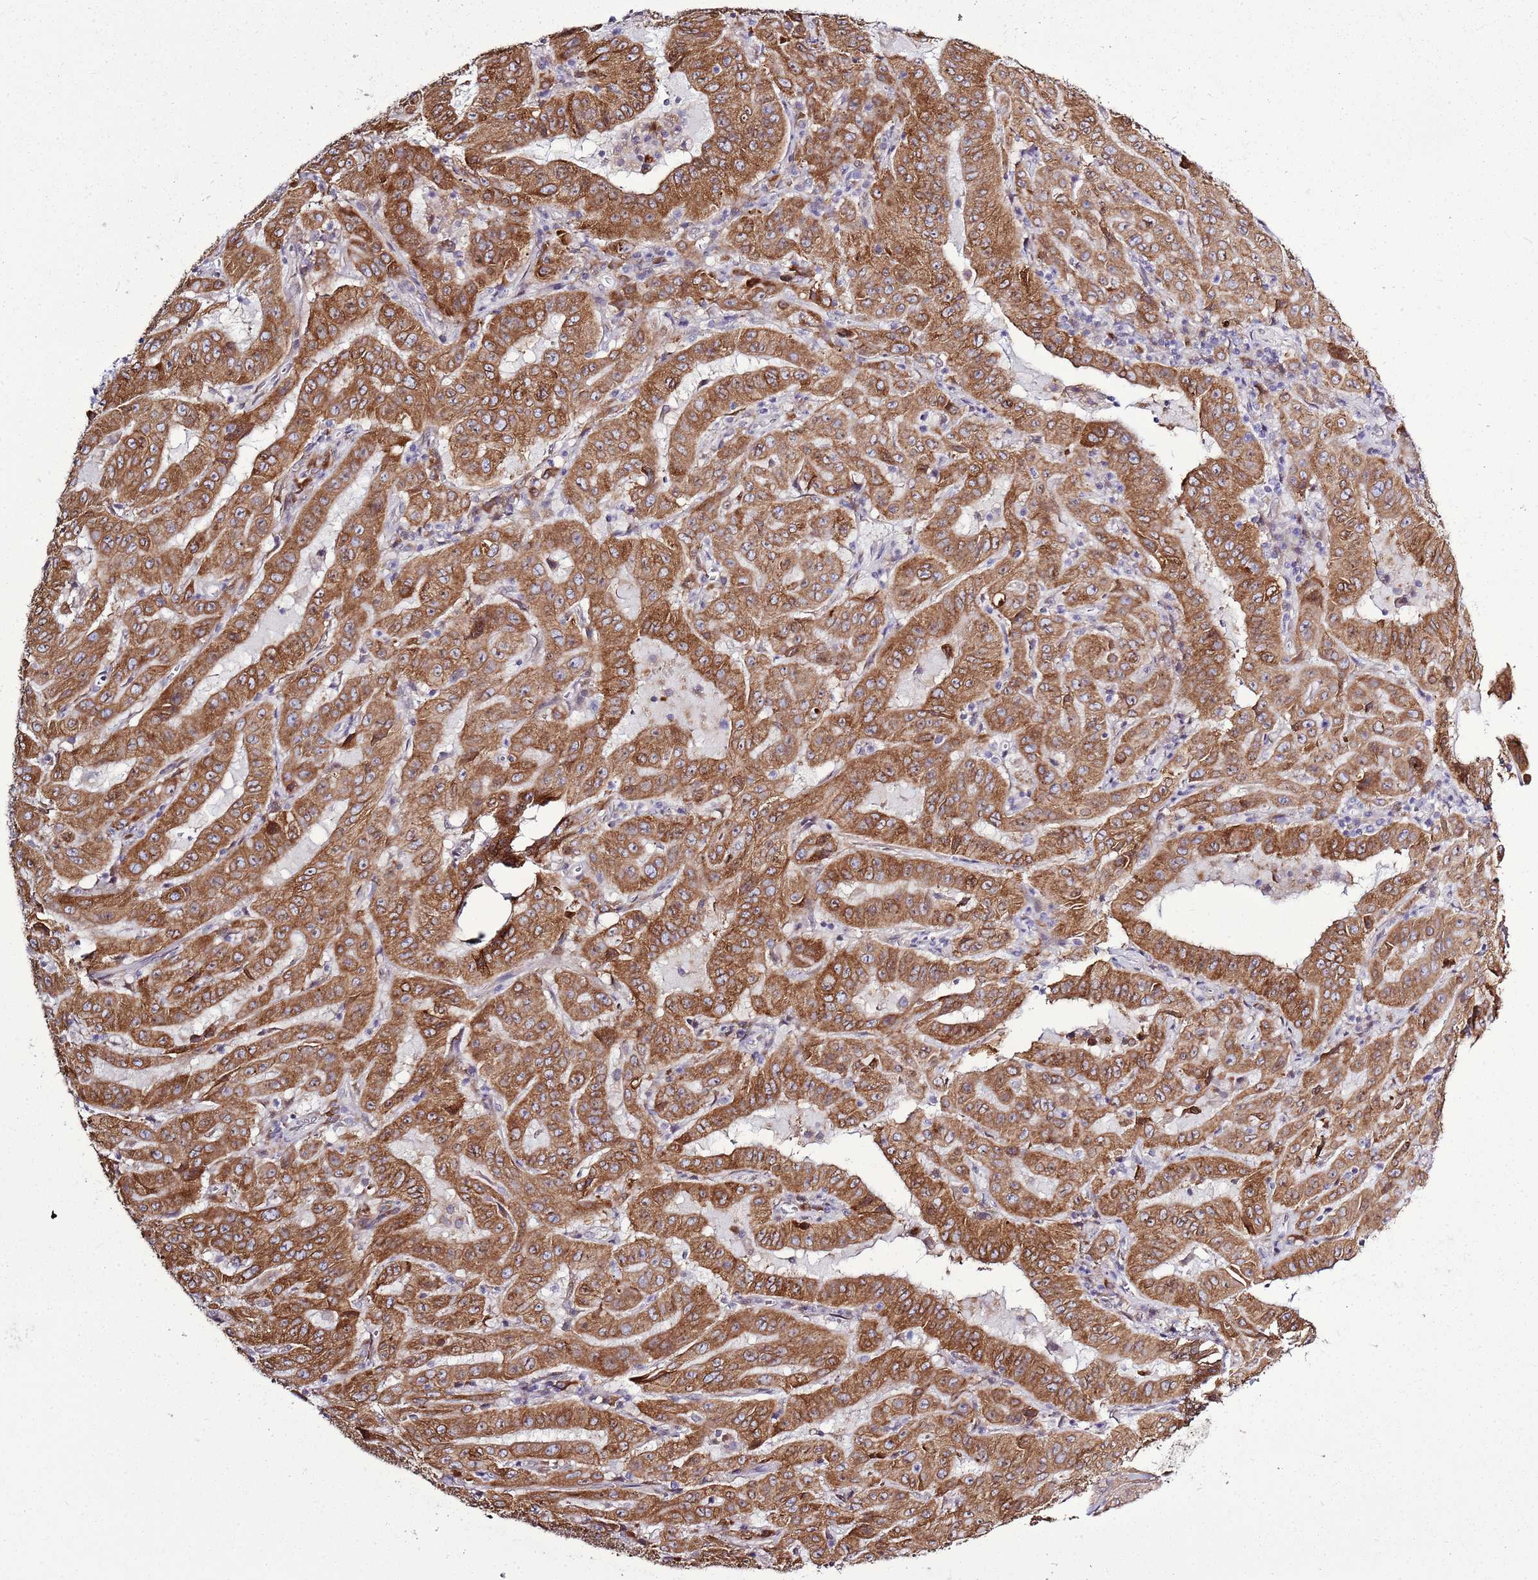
{"staining": {"intensity": "strong", "quantity": ">75%", "location": "cytoplasmic/membranous"}, "tissue": "pancreatic cancer", "cell_type": "Tumor cells", "image_type": "cancer", "snomed": [{"axis": "morphology", "description": "Adenocarcinoma, NOS"}, {"axis": "topography", "description": "Pancreas"}], "caption": "Pancreatic cancer (adenocarcinoma) stained for a protein reveals strong cytoplasmic/membranous positivity in tumor cells.", "gene": "TMED10", "patient": {"sex": "male", "age": 63}}